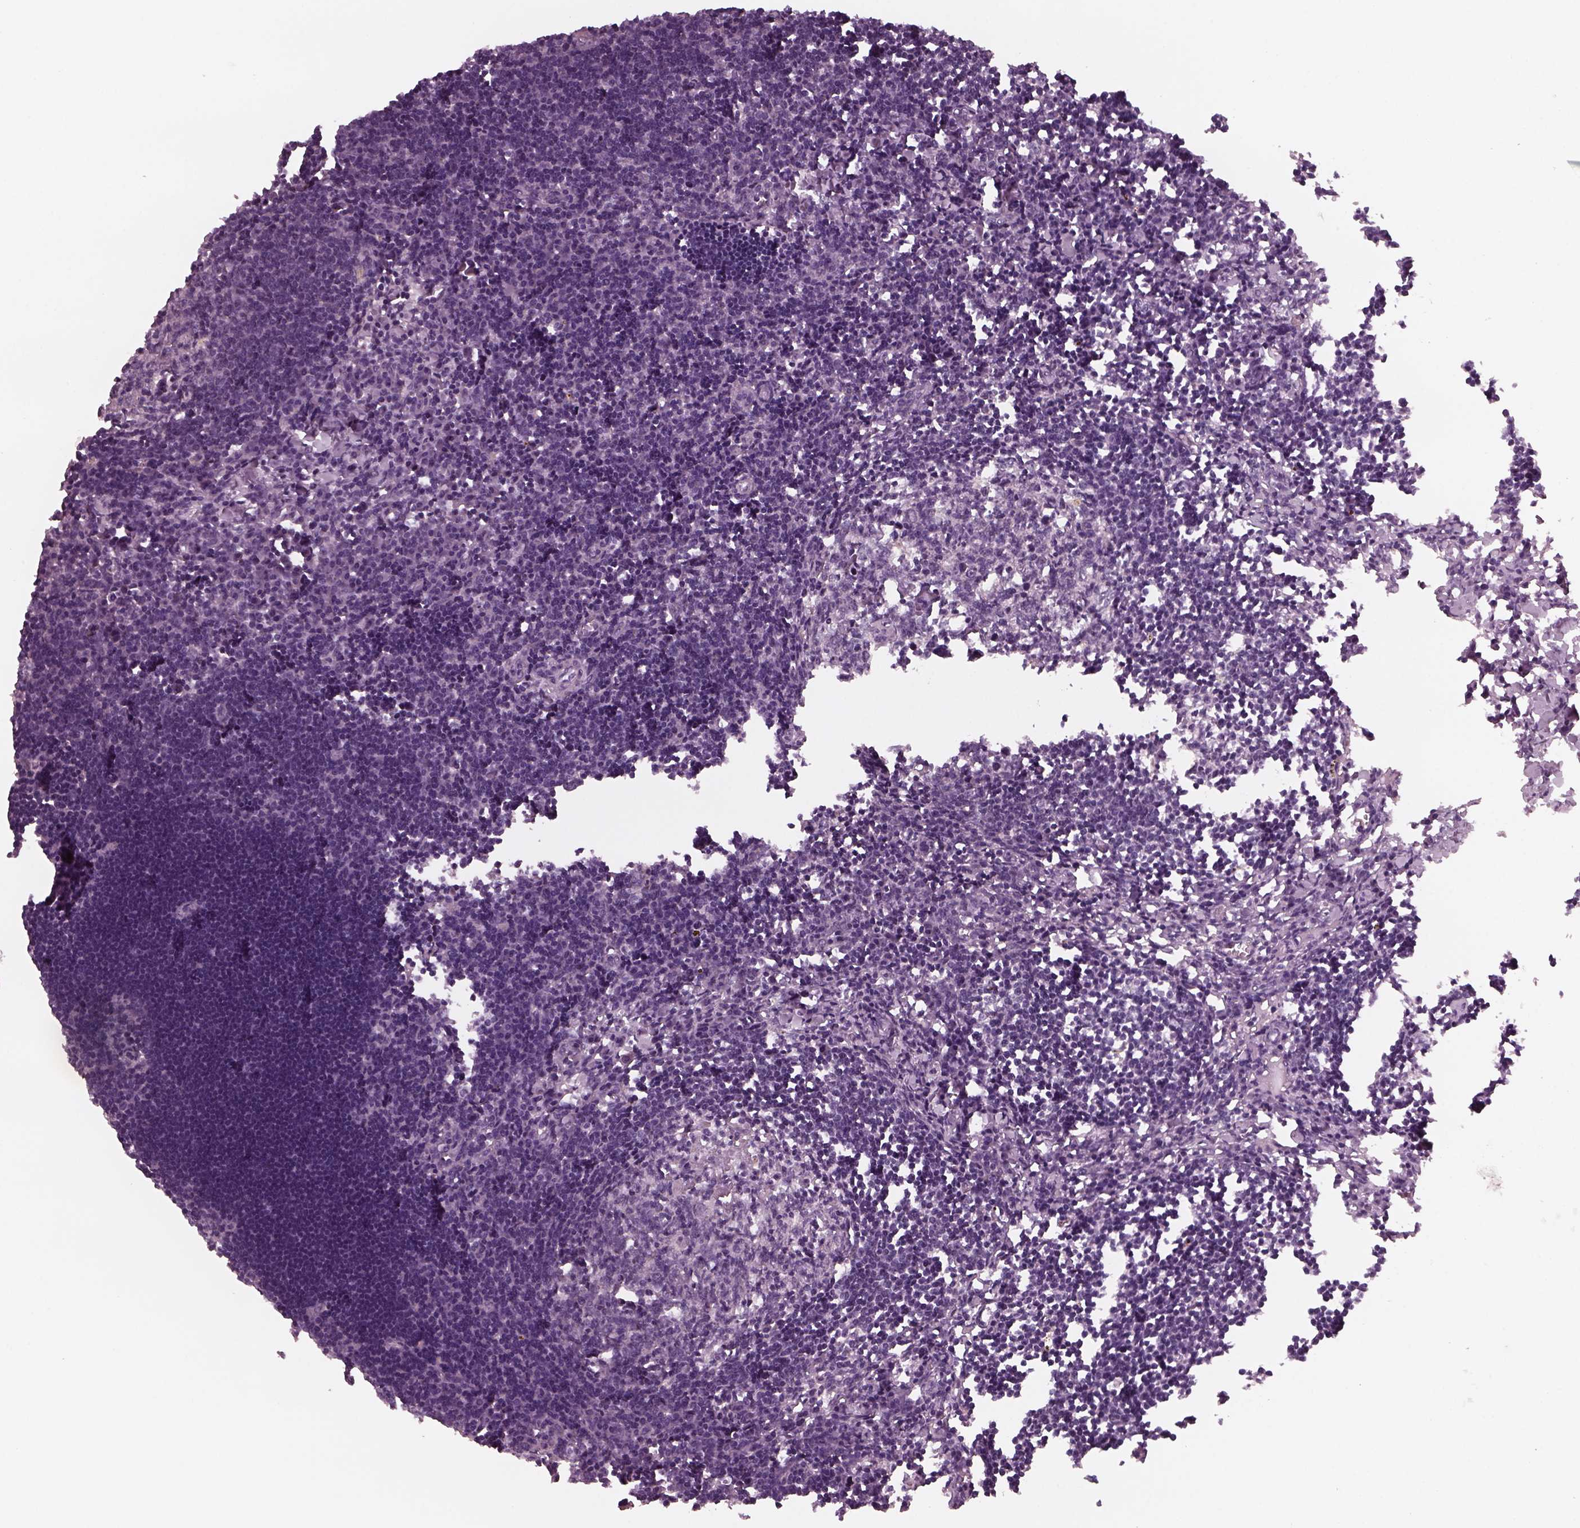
{"staining": {"intensity": "weak", "quantity": "<25%", "location": "cytoplasmic/membranous"}, "tissue": "lymph node", "cell_type": "Germinal center cells", "image_type": "normal", "snomed": [{"axis": "morphology", "description": "Normal tissue, NOS"}, {"axis": "topography", "description": "Lymph node"}], "caption": "Protein analysis of normal lymph node exhibits no significant staining in germinal center cells. (DAB immunohistochemistry (IHC) visualized using brightfield microscopy, high magnification).", "gene": "SAXO1", "patient": {"sex": "male", "age": 55}}